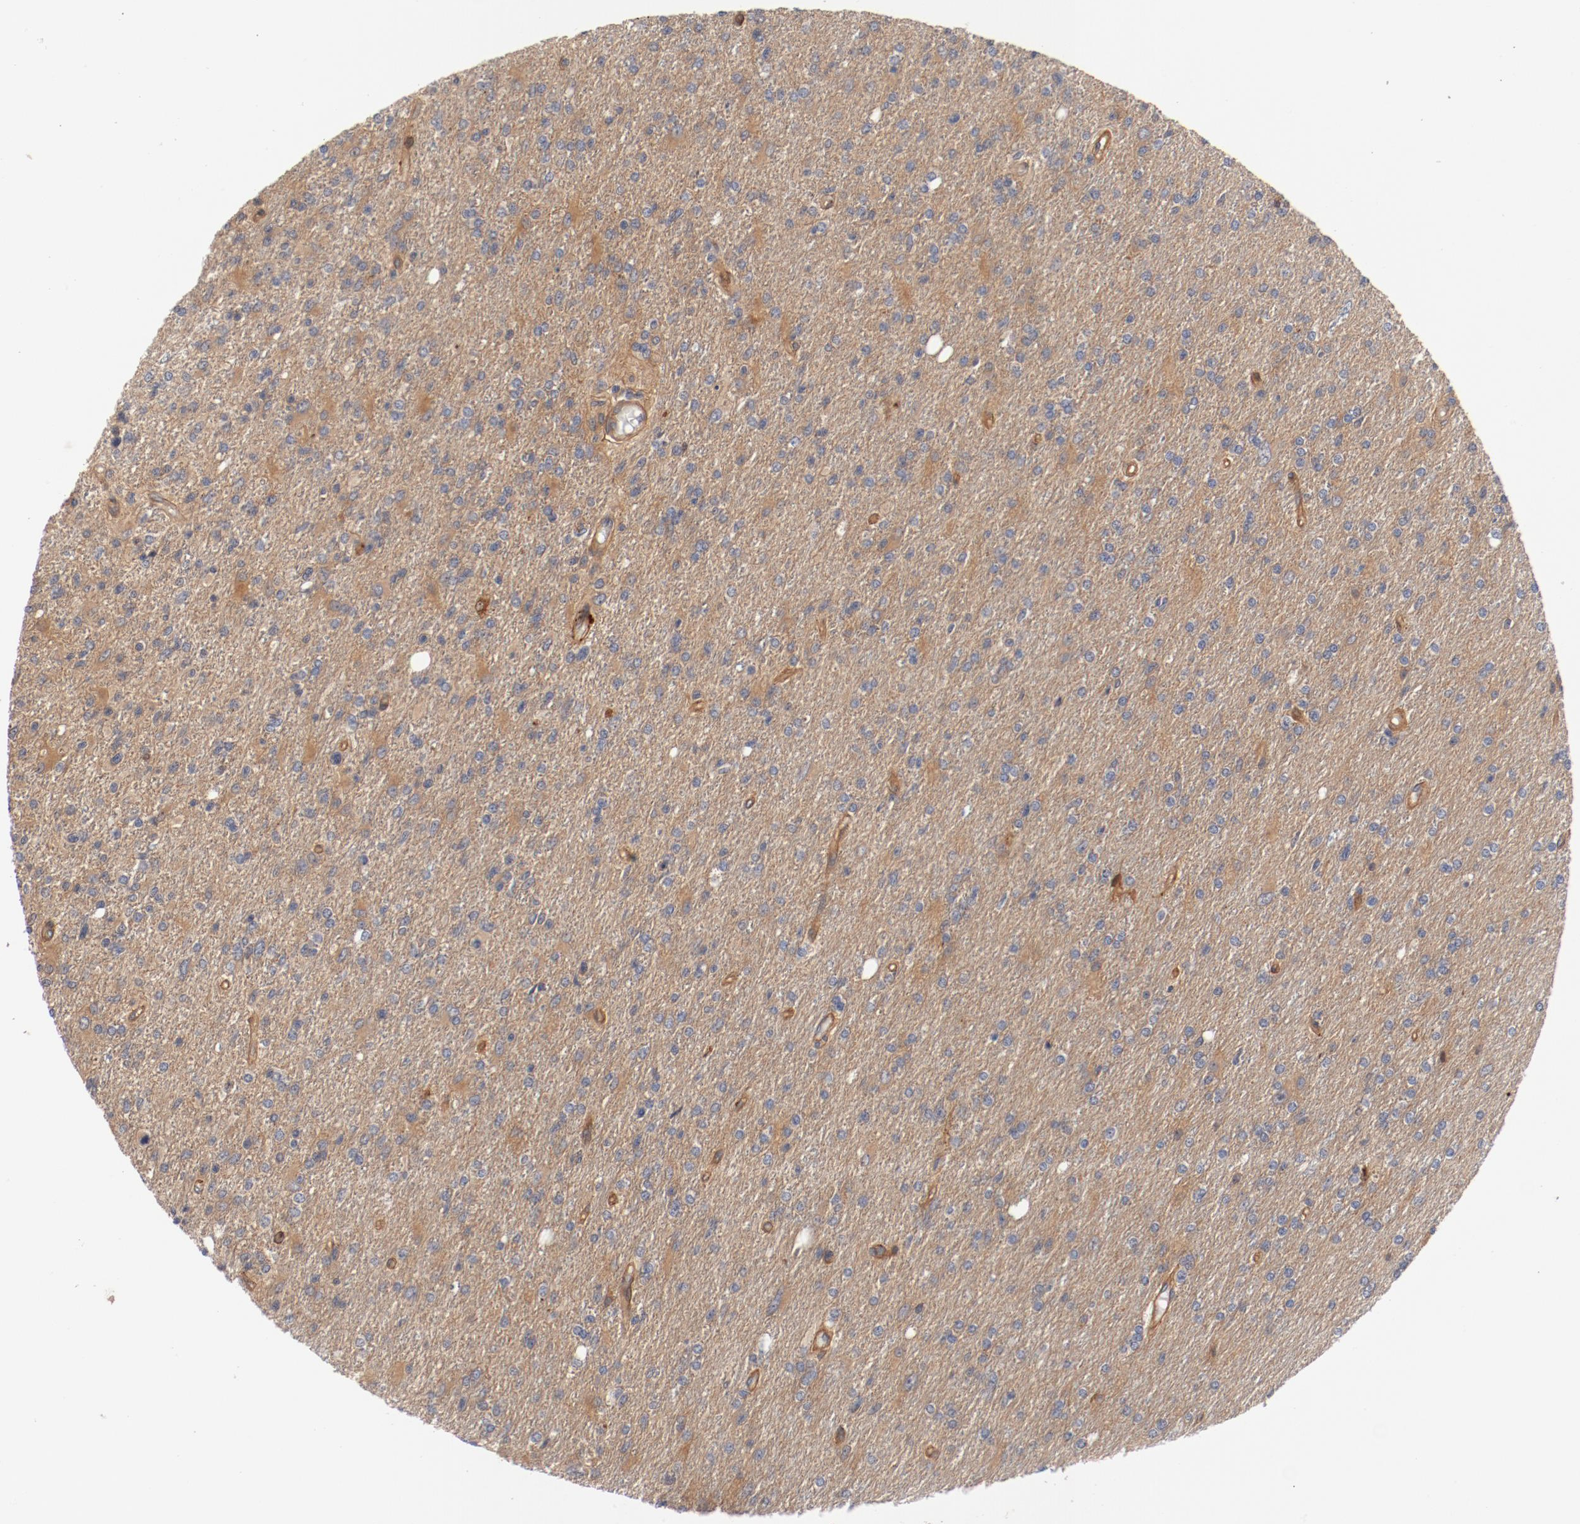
{"staining": {"intensity": "moderate", "quantity": ">75%", "location": "cytoplasmic/membranous"}, "tissue": "glioma", "cell_type": "Tumor cells", "image_type": "cancer", "snomed": [{"axis": "morphology", "description": "Glioma, malignant, High grade"}, {"axis": "topography", "description": "Cerebral cortex"}], "caption": "Immunohistochemical staining of human glioma shows medium levels of moderate cytoplasmic/membranous protein expression in about >75% of tumor cells.", "gene": "PITPNM2", "patient": {"sex": "male", "age": 76}}